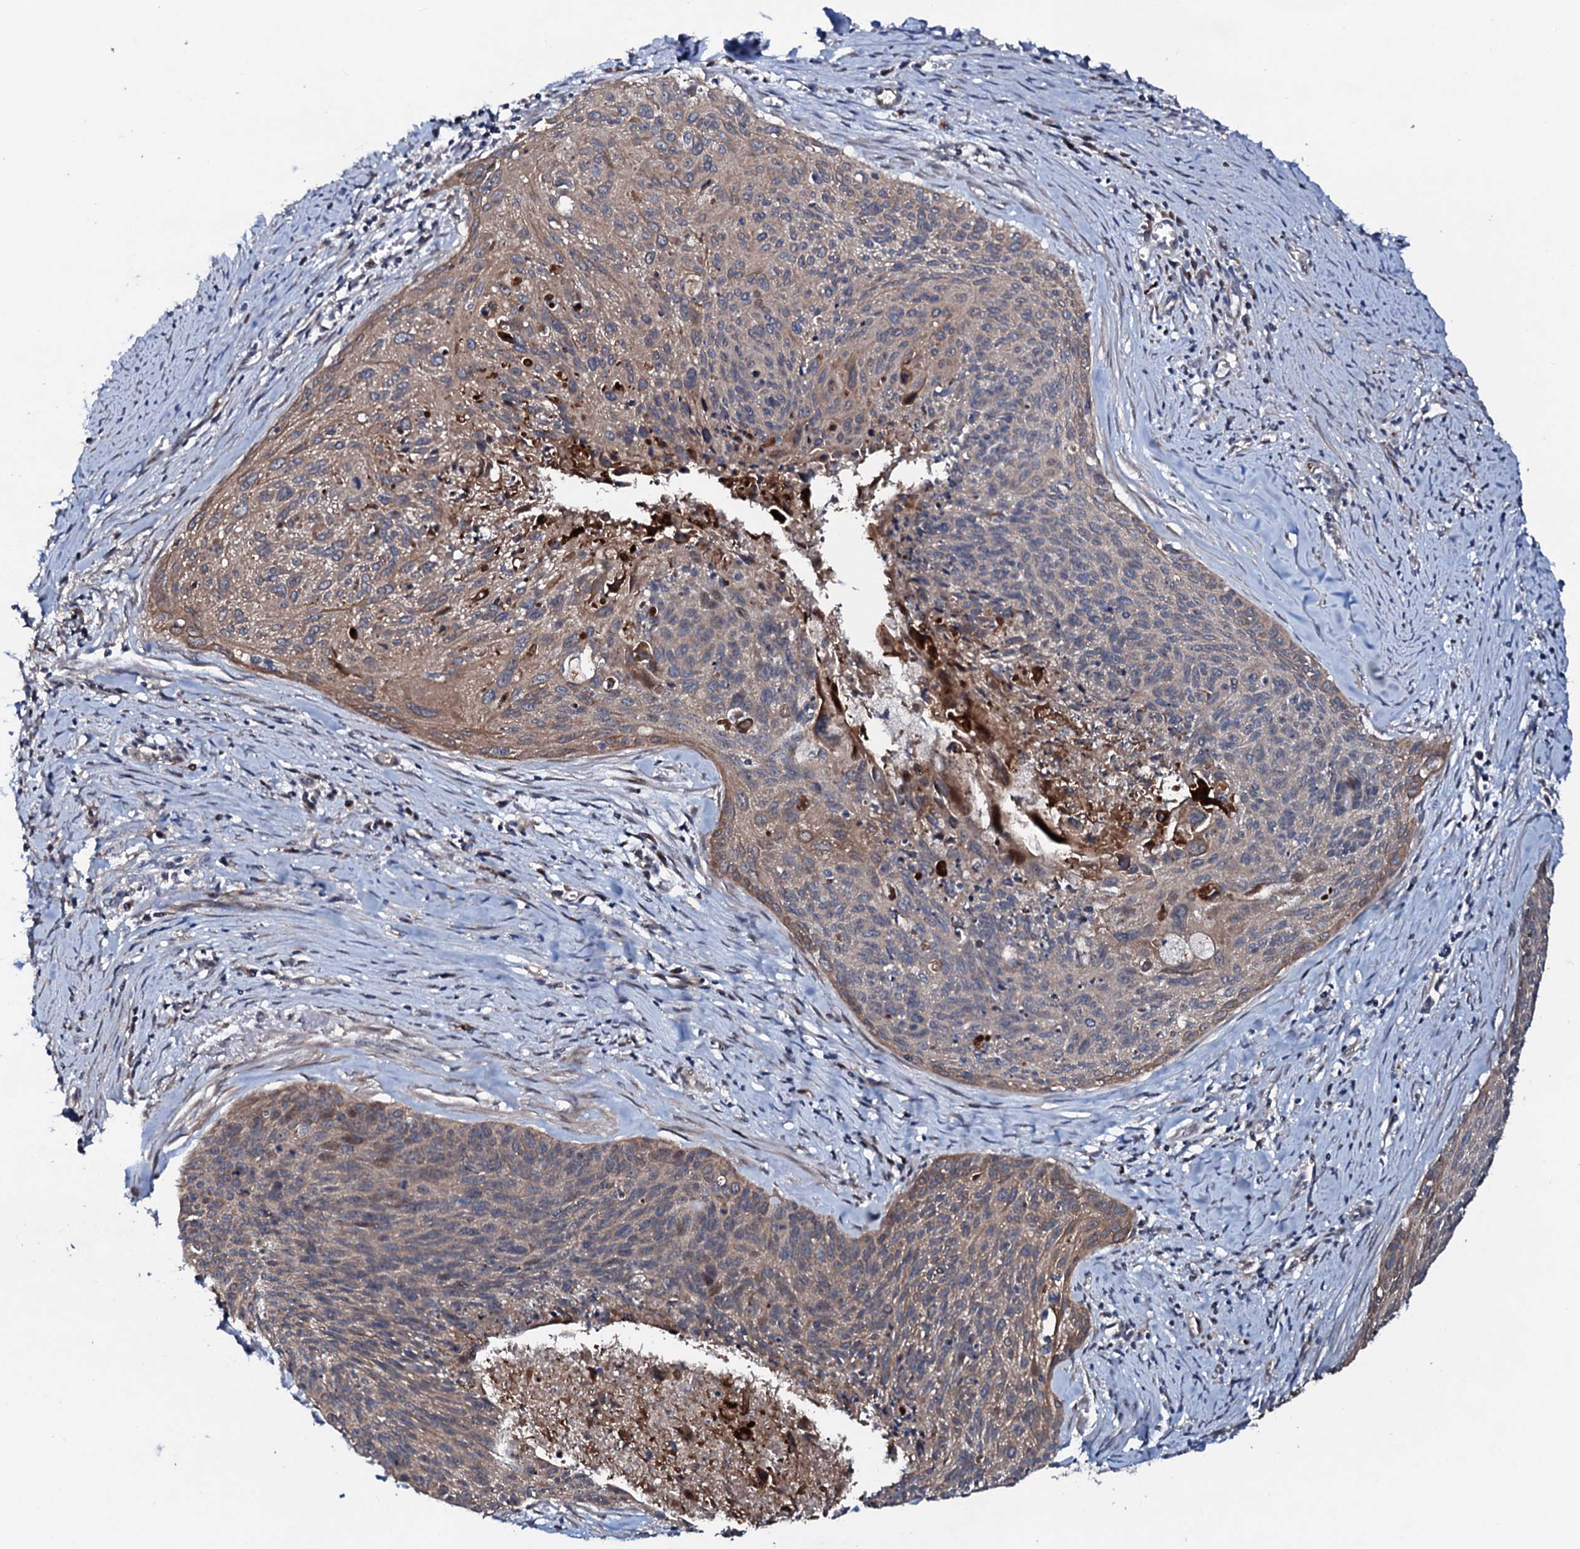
{"staining": {"intensity": "moderate", "quantity": "25%-75%", "location": "cytoplasmic/membranous"}, "tissue": "cervical cancer", "cell_type": "Tumor cells", "image_type": "cancer", "snomed": [{"axis": "morphology", "description": "Squamous cell carcinoma, NOS"}, {"axis": "topography", "description": "Cervix"}], "caption": "Cervical cancer tissue shows moderate cytoplasmic/membranous expression in approximately 25%-75% of tumor cells", "gene": "COG6", "patient": {"sex": "female", "age": 55}}